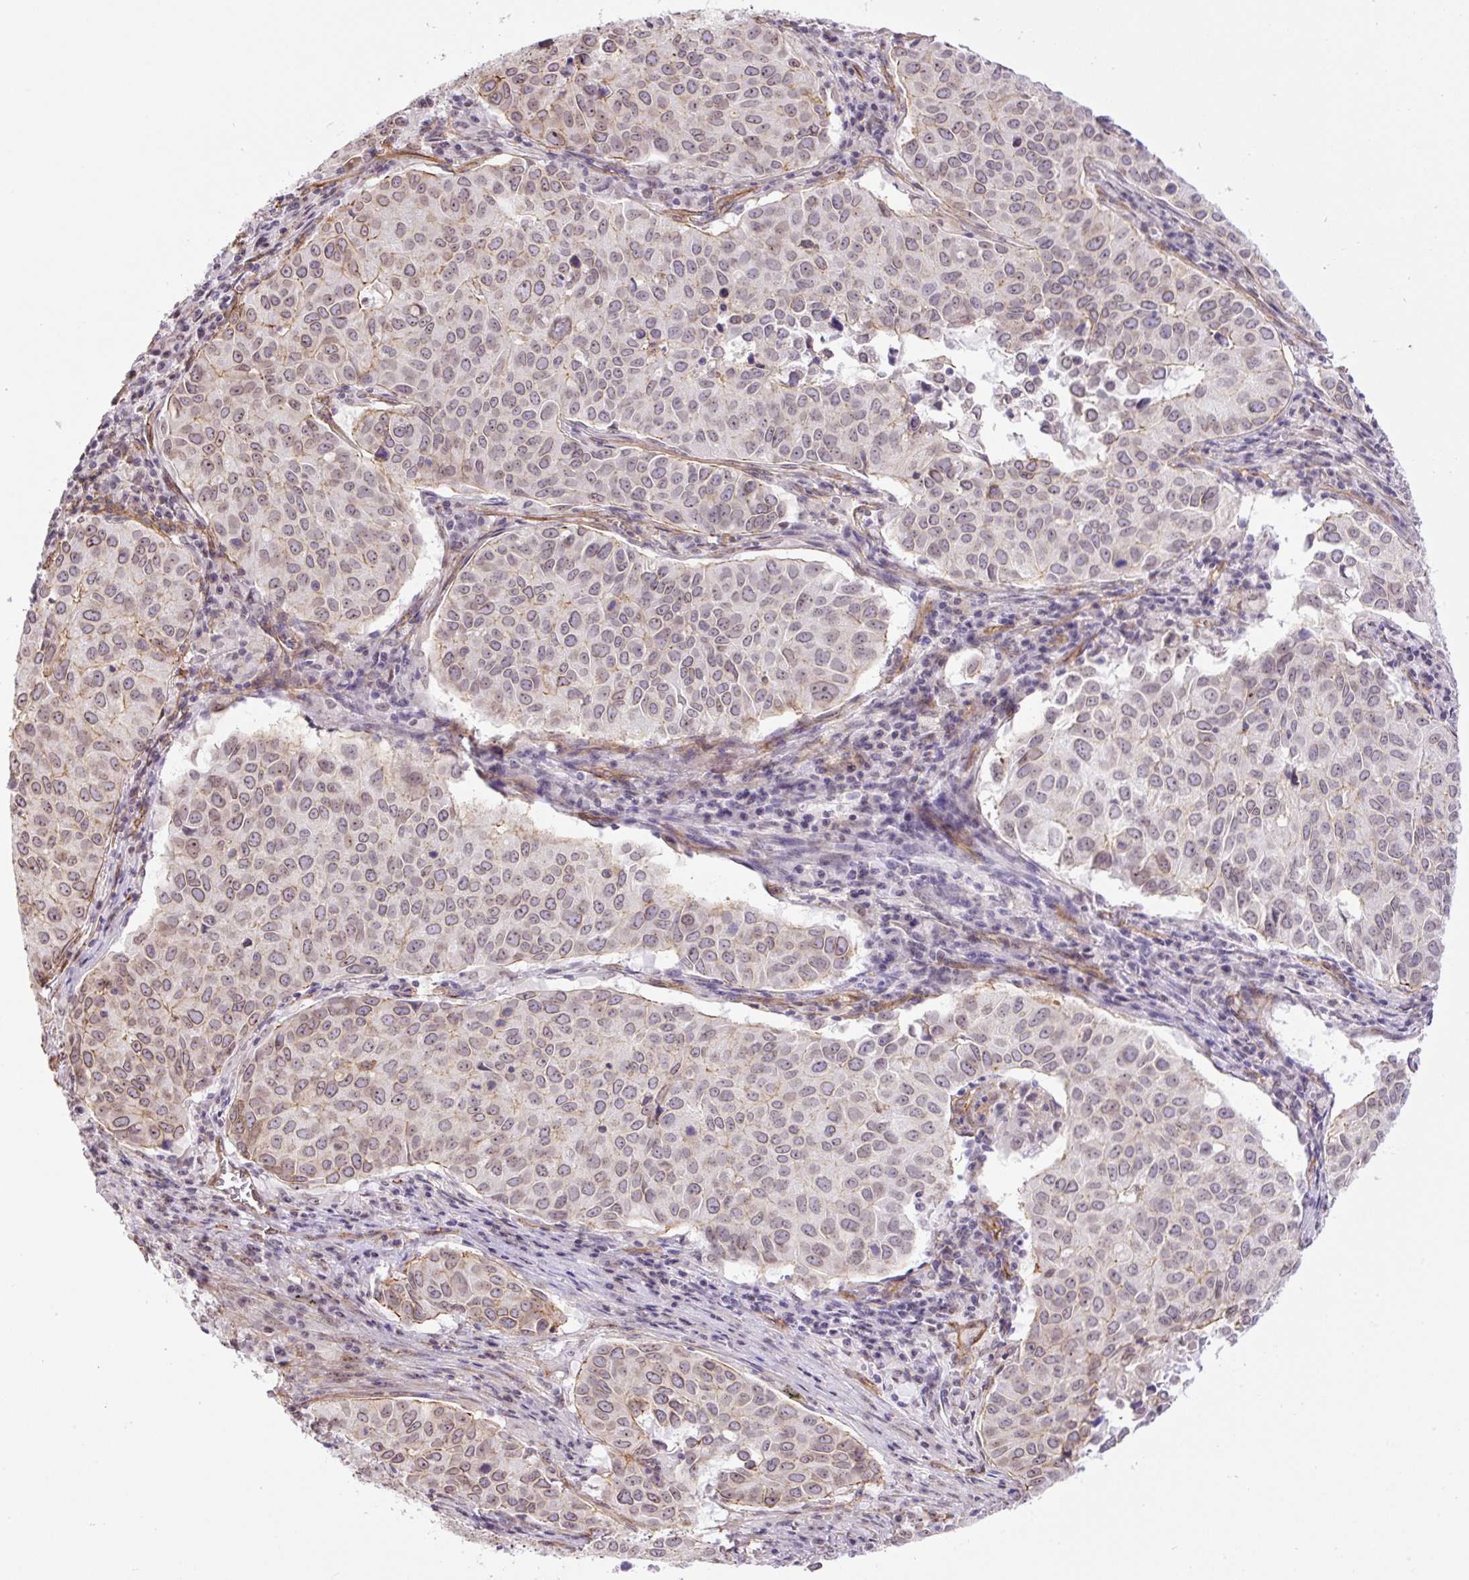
{"staining": {"intensity": "weak", "quantity": "<25%", "location": "nuclear"}, "tissue": "lung cancer", "cell_type": "Tumor cells", "image_type": "cancer", "snomed": [{"axis": "morphology", "description": "Adenocarcinoma, NOS"}, {"axis": "topography", "description": "Lung"}], "caption": "Protein analysis of lung cancer (adenocarcinoma) shows no significant positivity in tumor cells.", "gene": "MYO5C", "patient": {"sex": "female", "age": 50}}